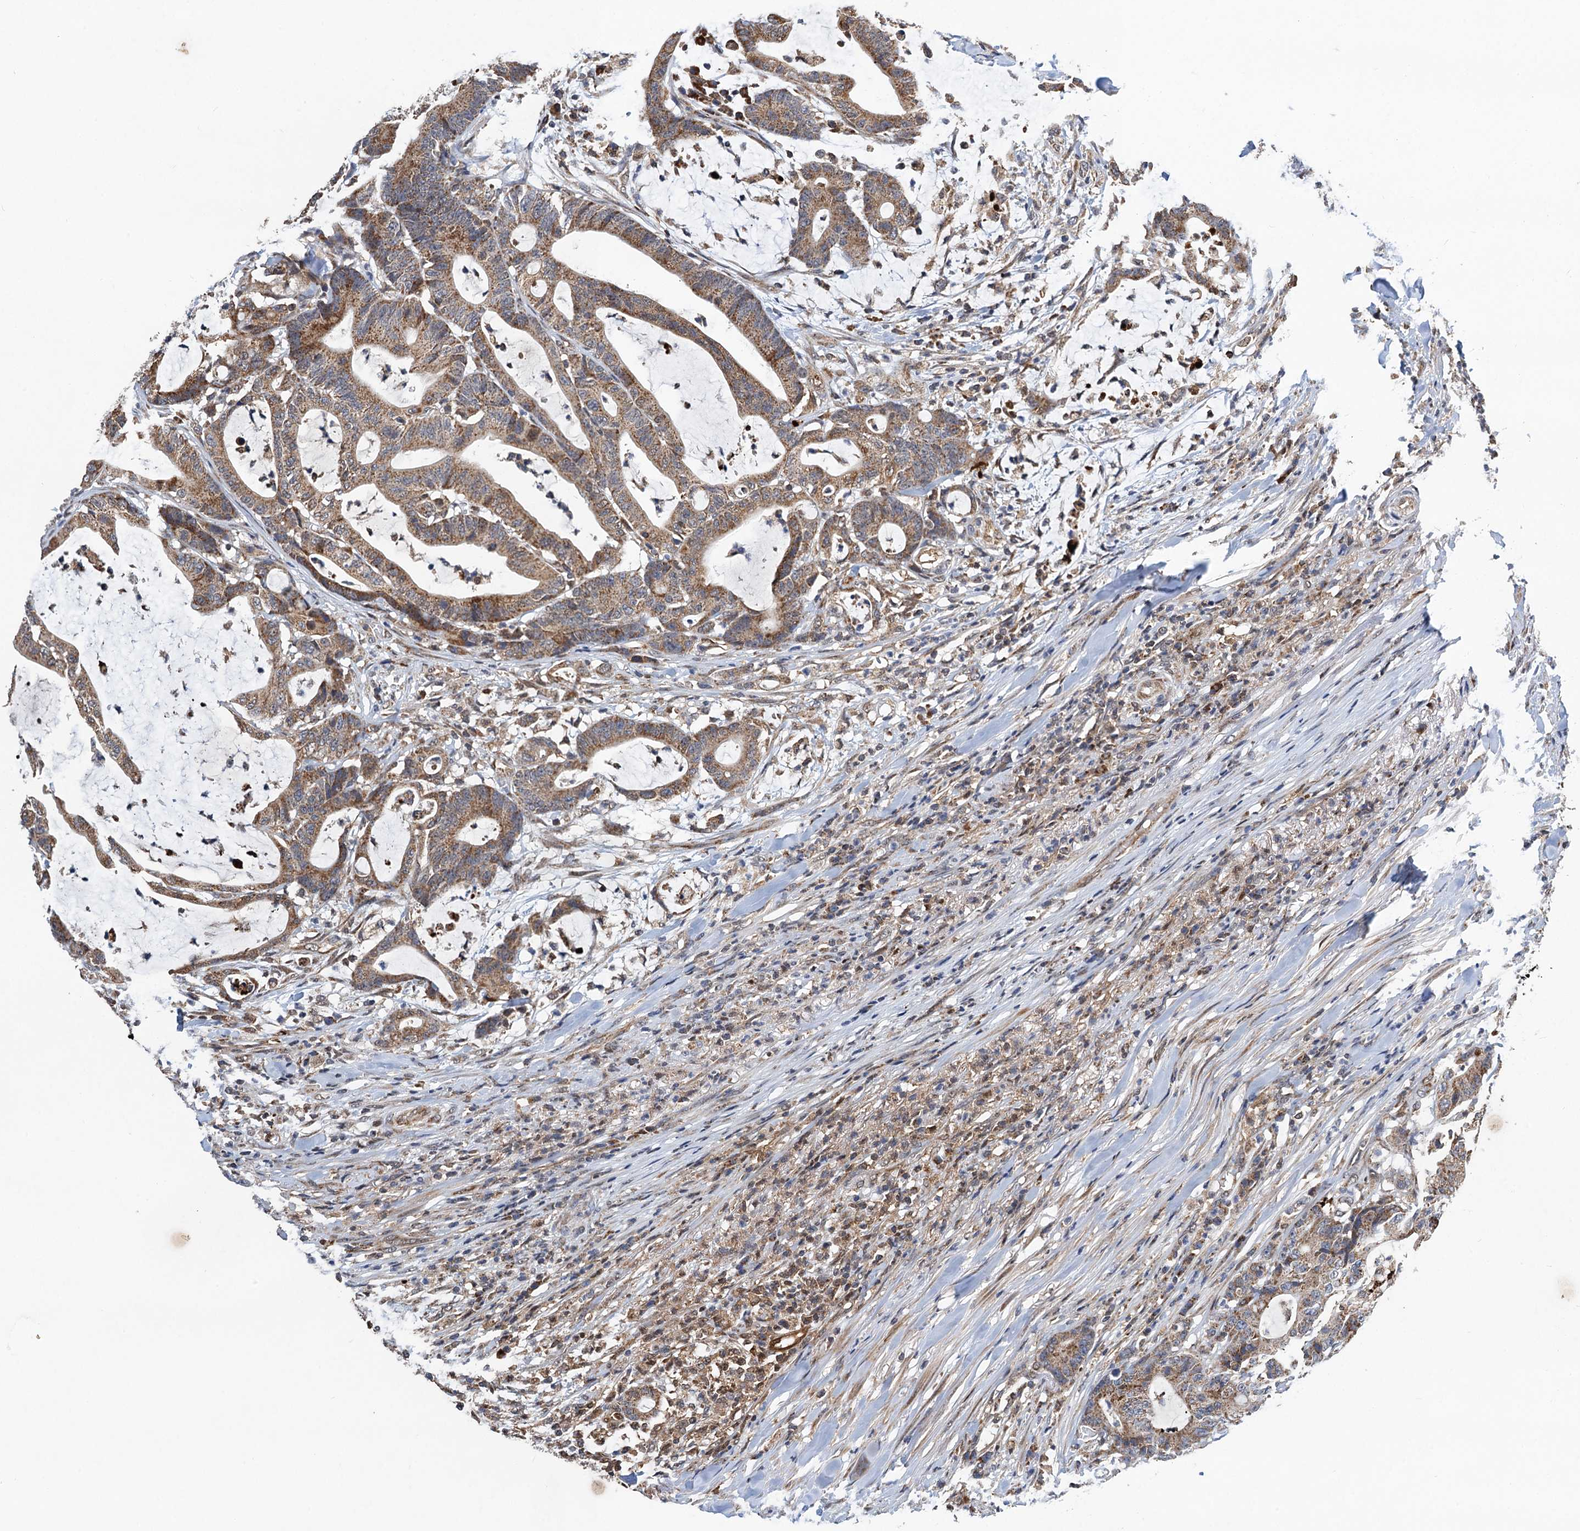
{"staining": {"intensity": "moderate", "quantity": ">75%", "location": "cytoplasmic/membranous"}, "tissue": "colorectal cancer", "cell_type": "Tumor cells", "image_type": "cancer", "snomed": [{"axis": "morphology", "description": "Adenocarcinoma, NOS"}, {"axis": "topography", "description": "Colon"}], "caption": "A brown stain shows moderate cytoplasmic/membranous positivity of a protein in colorectal adenocarcinoma tumor cells.", "gene": "CMPK2", "patient": {"sex": "female", "age": 84}}